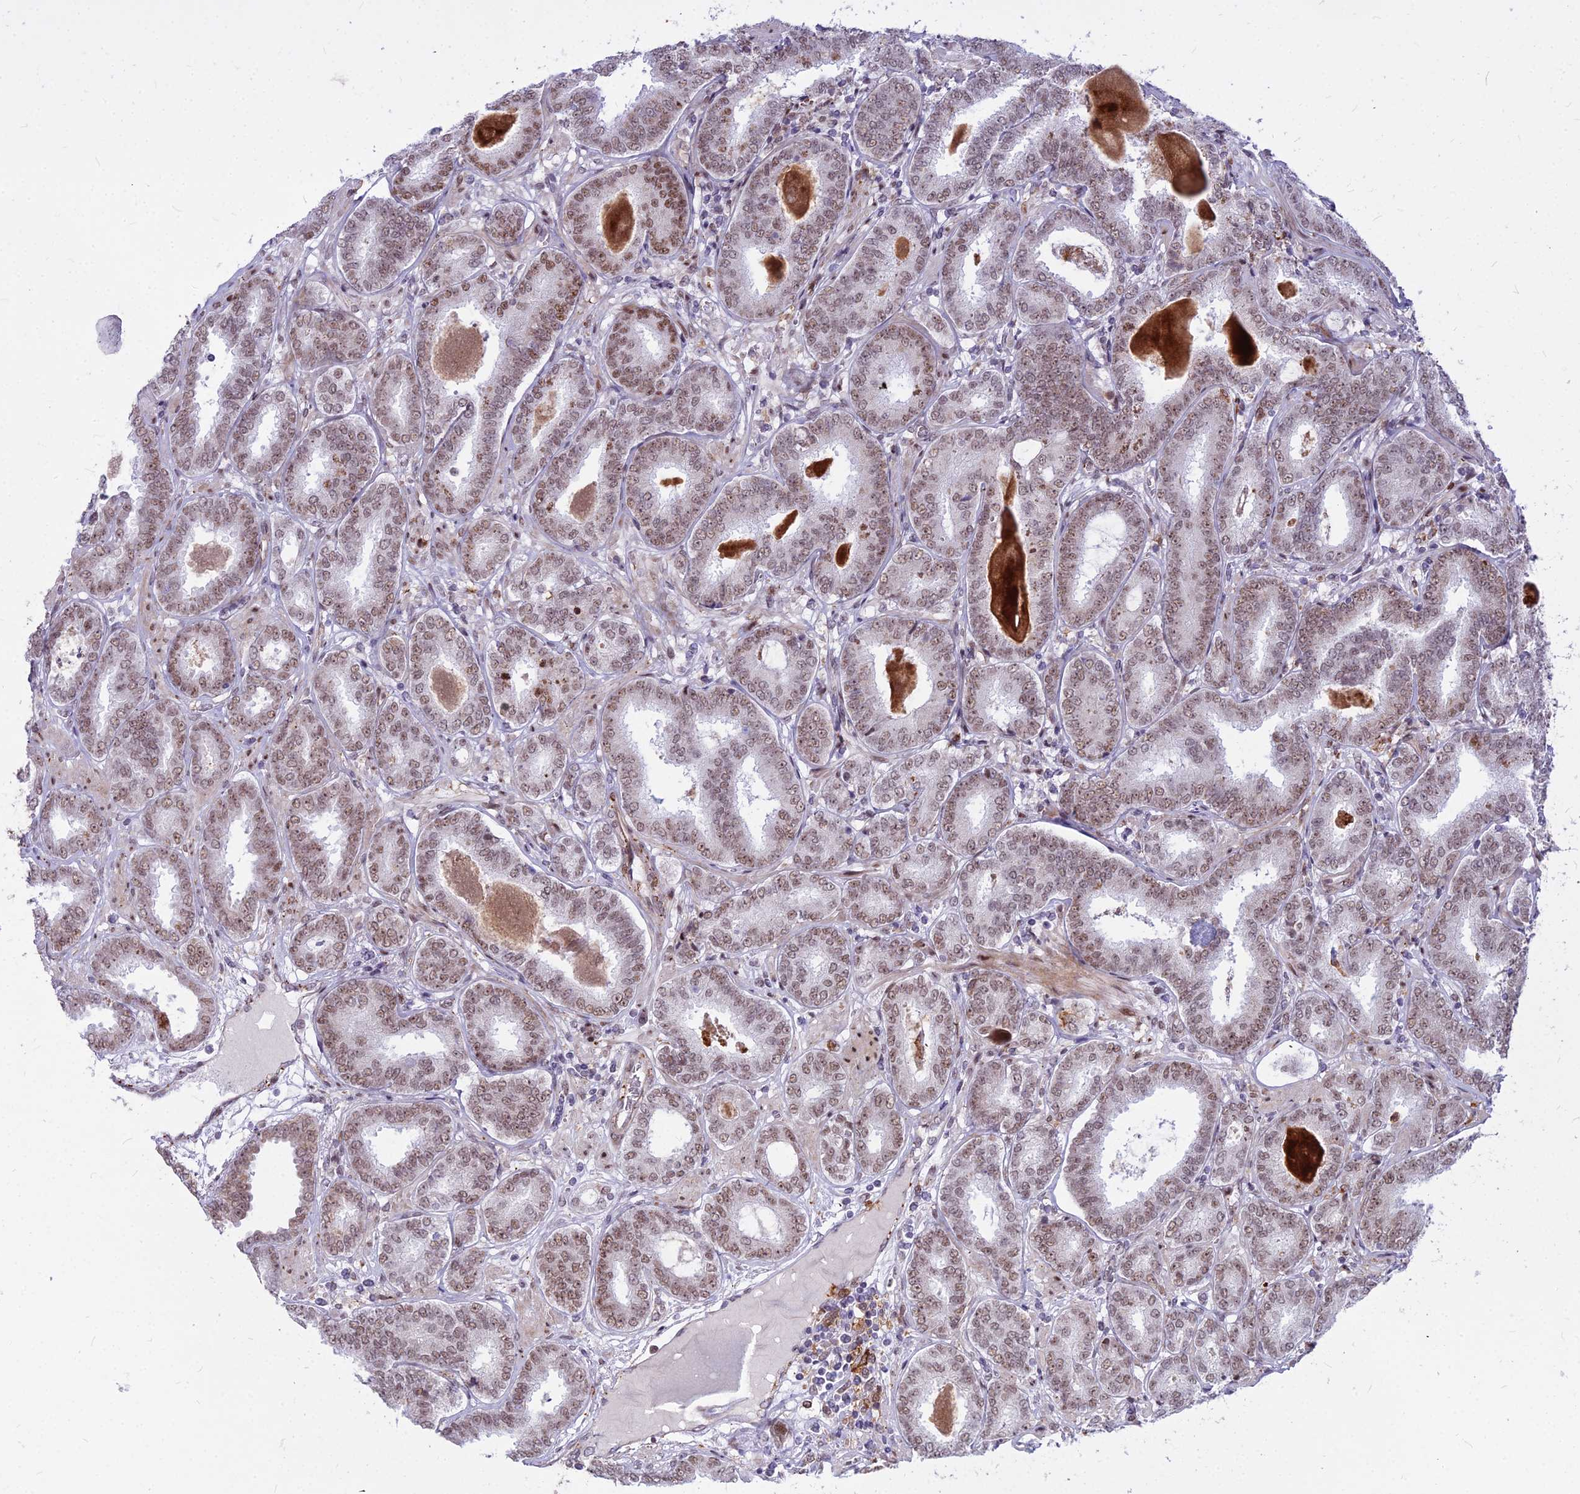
{"staining": {"intensity": "moderate", "quantity": ">75%", "location": "cytoplasmic/membranous,nuclear"}, "tissue": "prostate cancer", "cell_type": "Tumor cells", "image_type": "cancer", "snomed": [{"axis": "morphology", "description": "Adenocarcinoma, High grade"}, {"axis": "topography", "description": "Prostate"}], "caption": "A brown stain shows moderate cytoplasmic/membranous and nuclear positivity of a protein in high-grade adenocarcinoma (prostate) tumor cells. (DAB IHC, brown staining for protein, blue staining for nuclei).", "gene": "ALG10", "patient": {"sex": "male", "age": 72}}